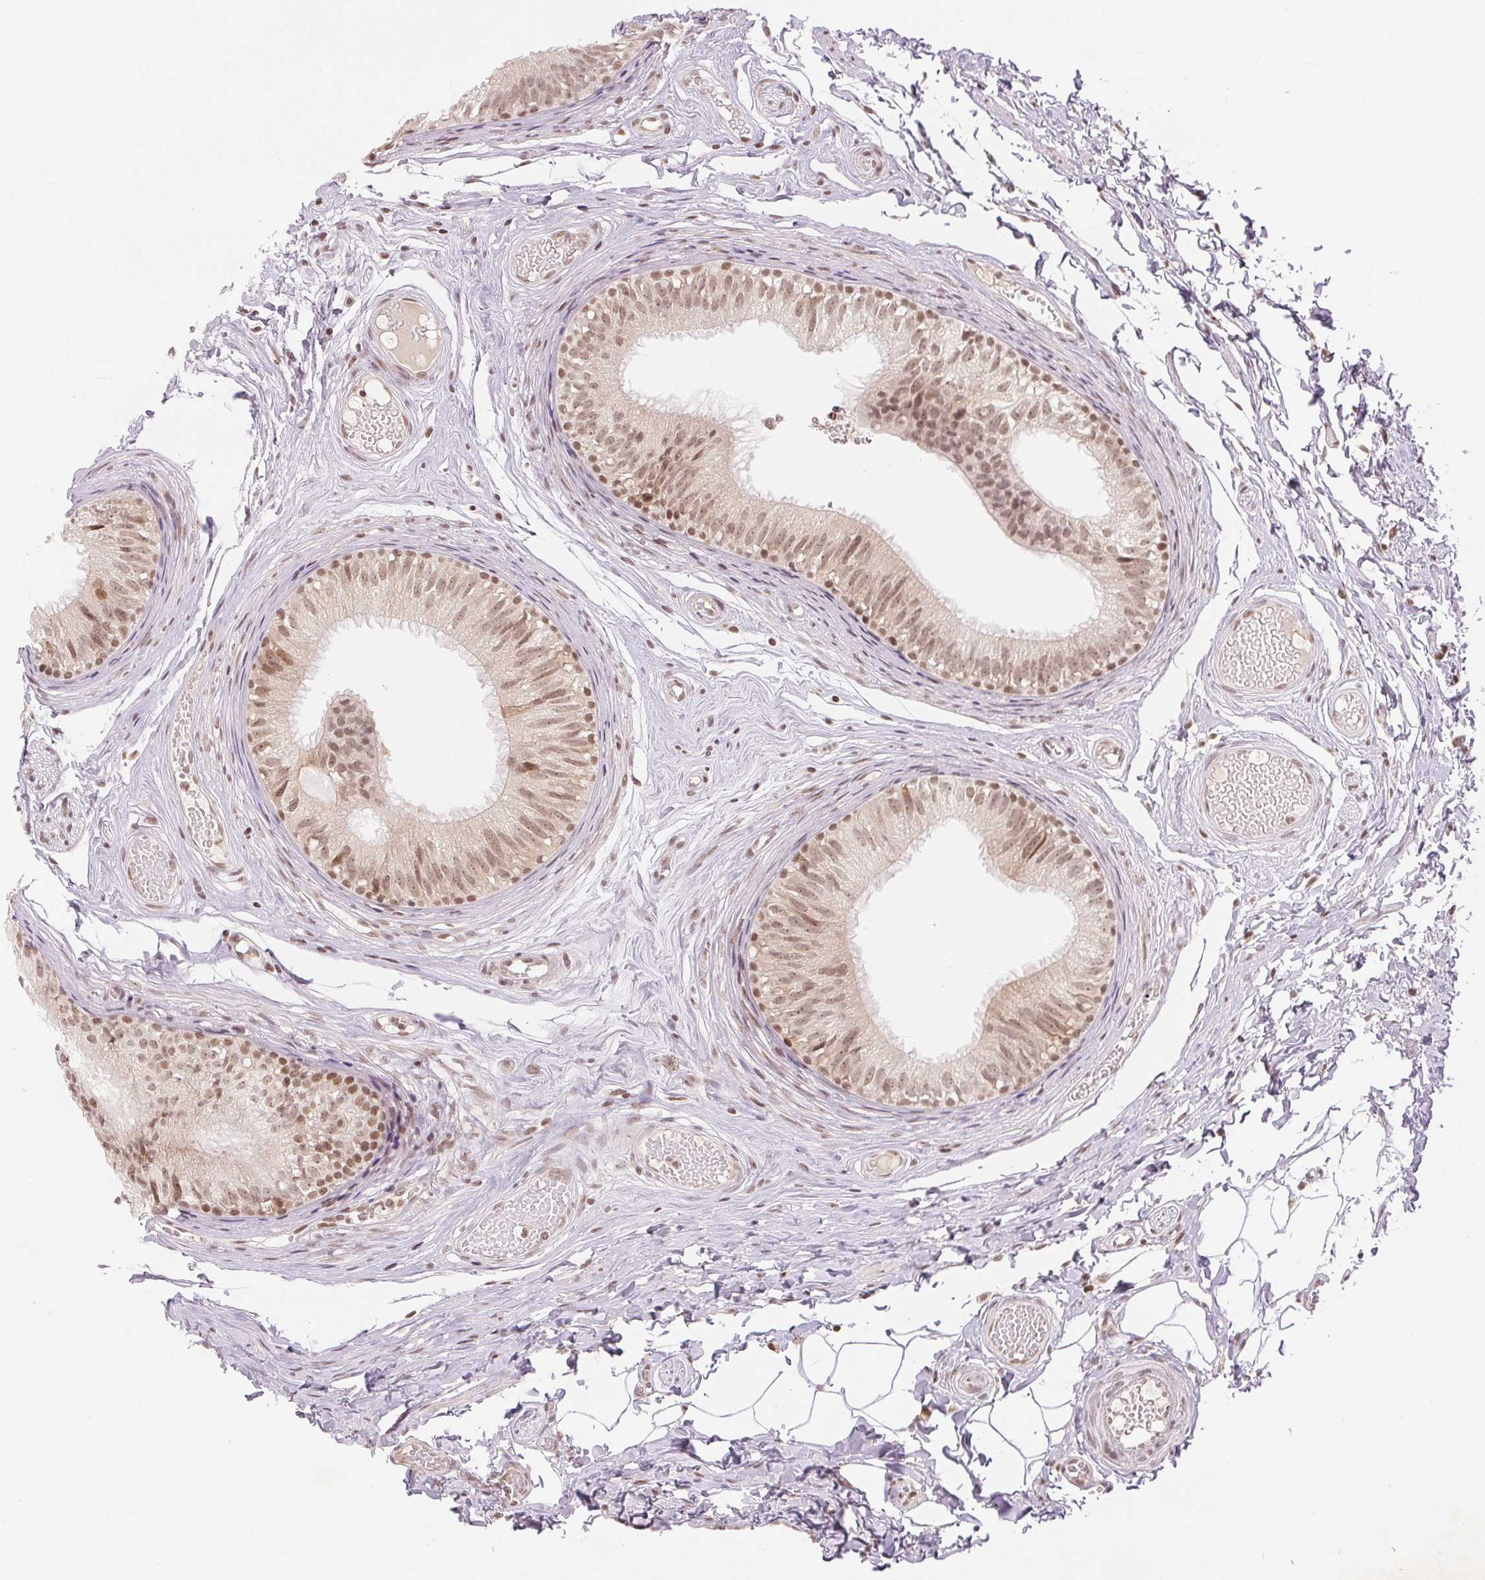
{"staining": {"intensity": "moderate", "quantity": ">75%", "location": "nuclear"}, "tissue": "epididymis", "cell_type": "Glandular cells", "image_type": "normal", "snomed": [{"axis": "morphology", "description": "Normal tissue, NOS"}, {"axis": "morphology", "description": "Seminoma, NOS"}, {"axis": "topography", "description": "Testis"}, {"axis": "topography", "description": "Epididymis"}], "caption": "High-magnification brightfield microscopy of normal epididymis stained with DAB (brown) and counterstained with hematoxylin (blue). glandular cells exhibit moderate nuclear positivity is seen in about>75% of cells.", "gene": "DEK", "patient": {"sex": "male", "age": 34}}